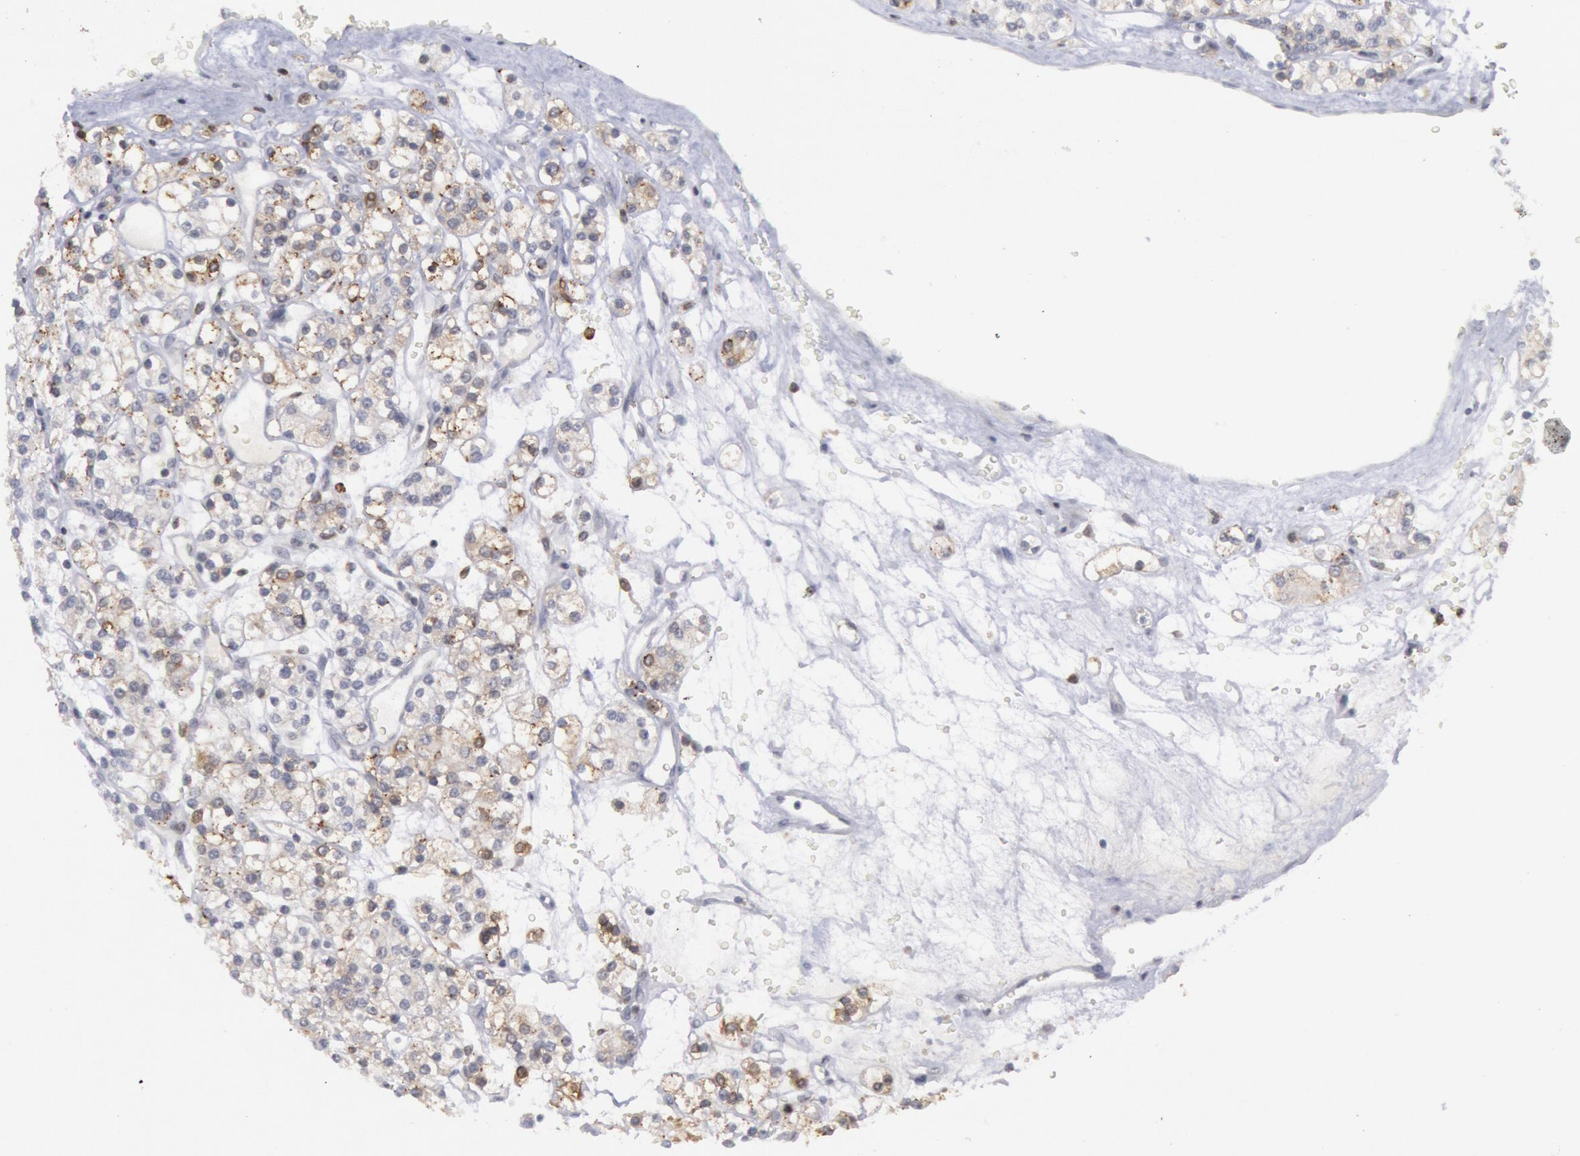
{"staining": {"intensity": "weak", "quantity": "<25%", "location": "cytoplasmic/membranous"}, "tissue": "renal cancer", "cell_type": "Tumor cells", "image_type": "cancer", "snomed": [{"axis": "morphology", "description": "Adenocarcinoma, NOS"}, {"axis": "topography", "description": "Kidney"}], "caption": "Adenocarcinoma (renal) was stained to show a protein in brown. There is no significant positivity in tumor cells. (Stains: DAB (3,3'-diaminobenzidine) immunohistochemistry with hematoxylin counter stain, Microscopy: brightfield microscopy at high magnification).", "gene": "PTGS2", "patient": {"sex": "female", "age": 62}}